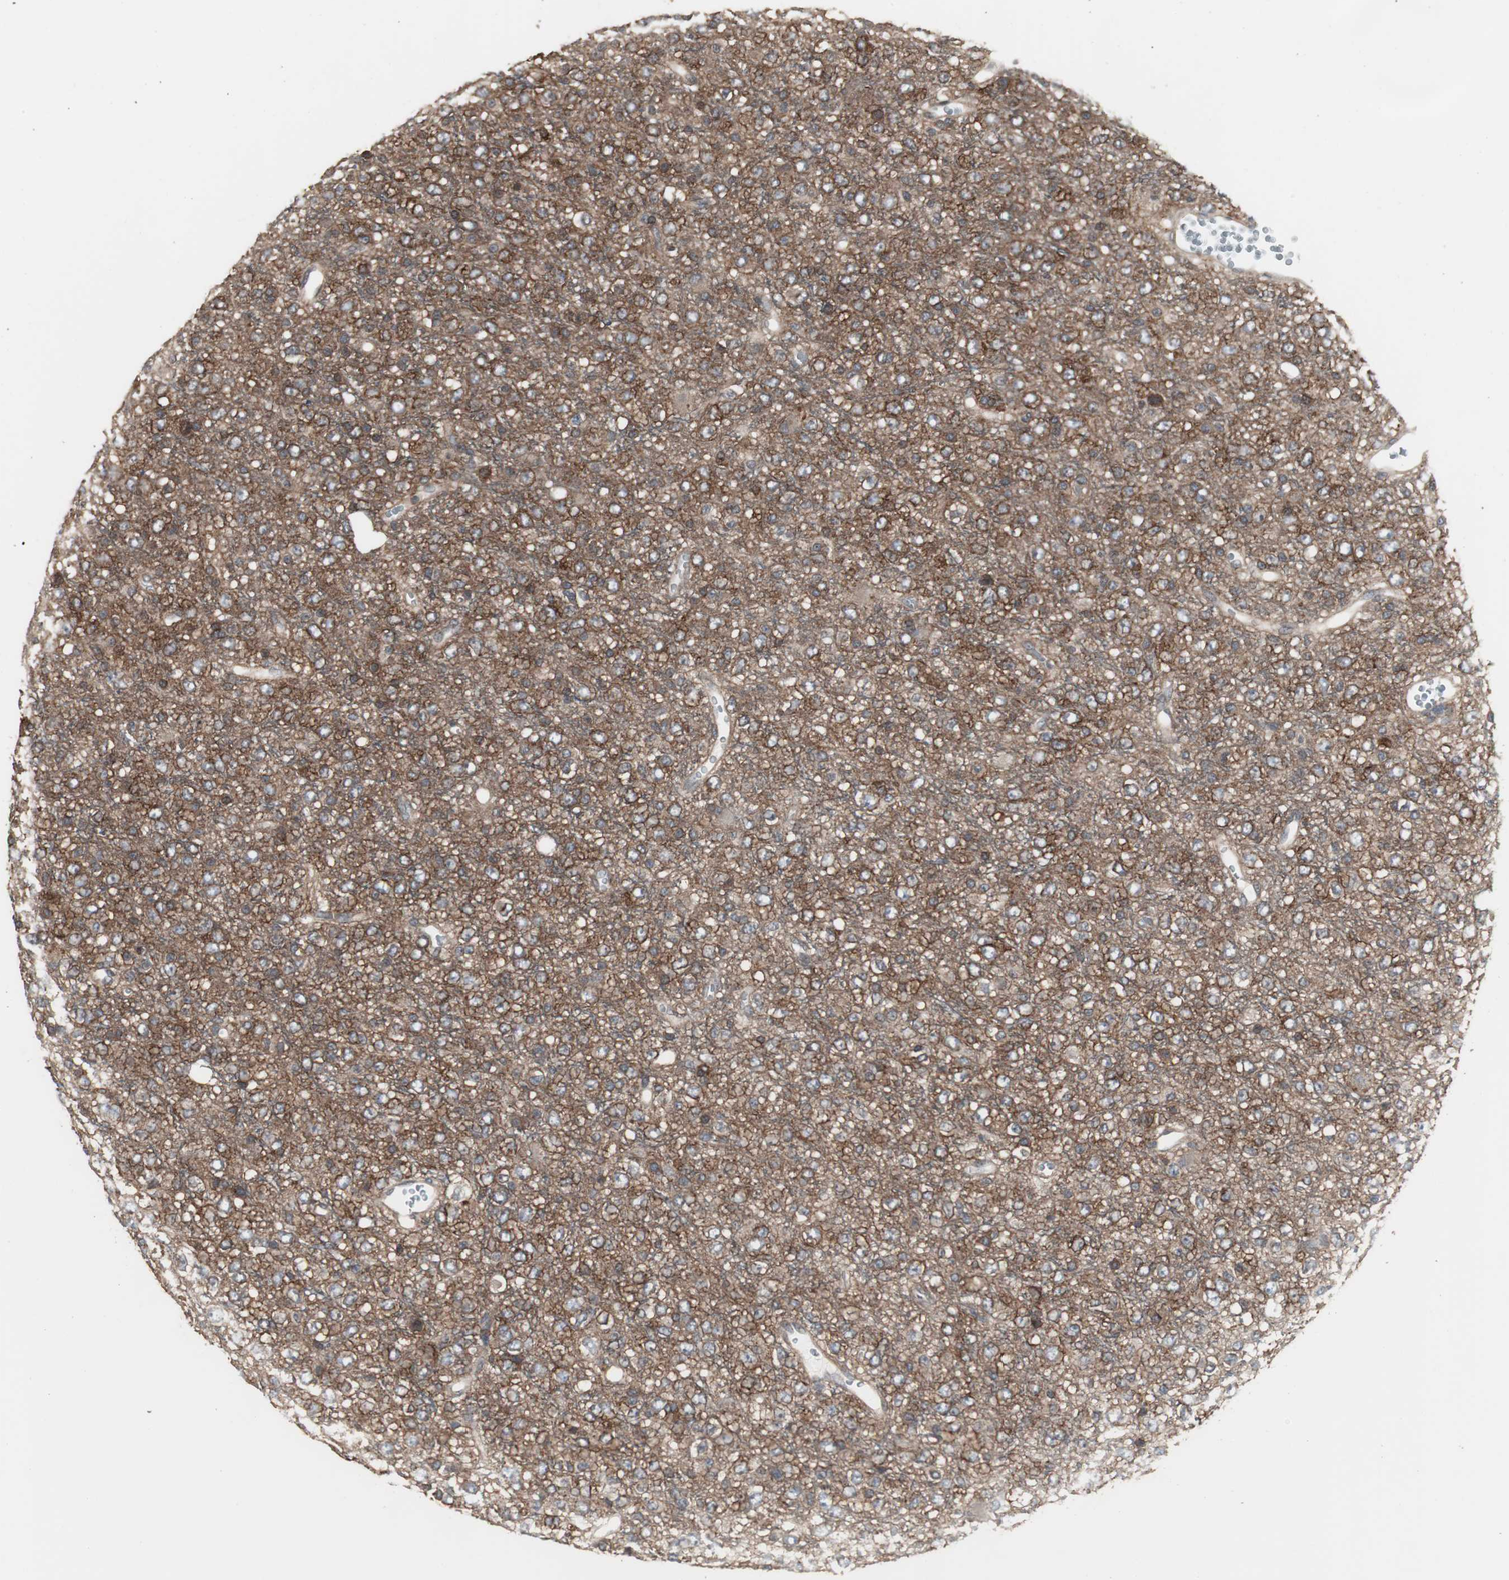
{"staining": {"intensity": "moderate", "quantity": ">75%", "location": "cytoplasmic/membranous"}, "tissue": "glioma", "cell_type": "Tumor cells", "image_type": "cancer", "snomed": [{"axis": "morphology", "description": "Glioma, malignant, High grade"}, {"axis": "topography", "description": "pancreas cauda"}], "caption": "Brown immunohistochemical staining in human malignant glioma (high-grade) shows moderate cytoplasmic/membranous expression in about >75% of tumor cells. (DAB = brown stain, brightfield microscopy at high magnification).", "gene": "ATP2B2", "patient": {"sex": "male", "age": 60}}